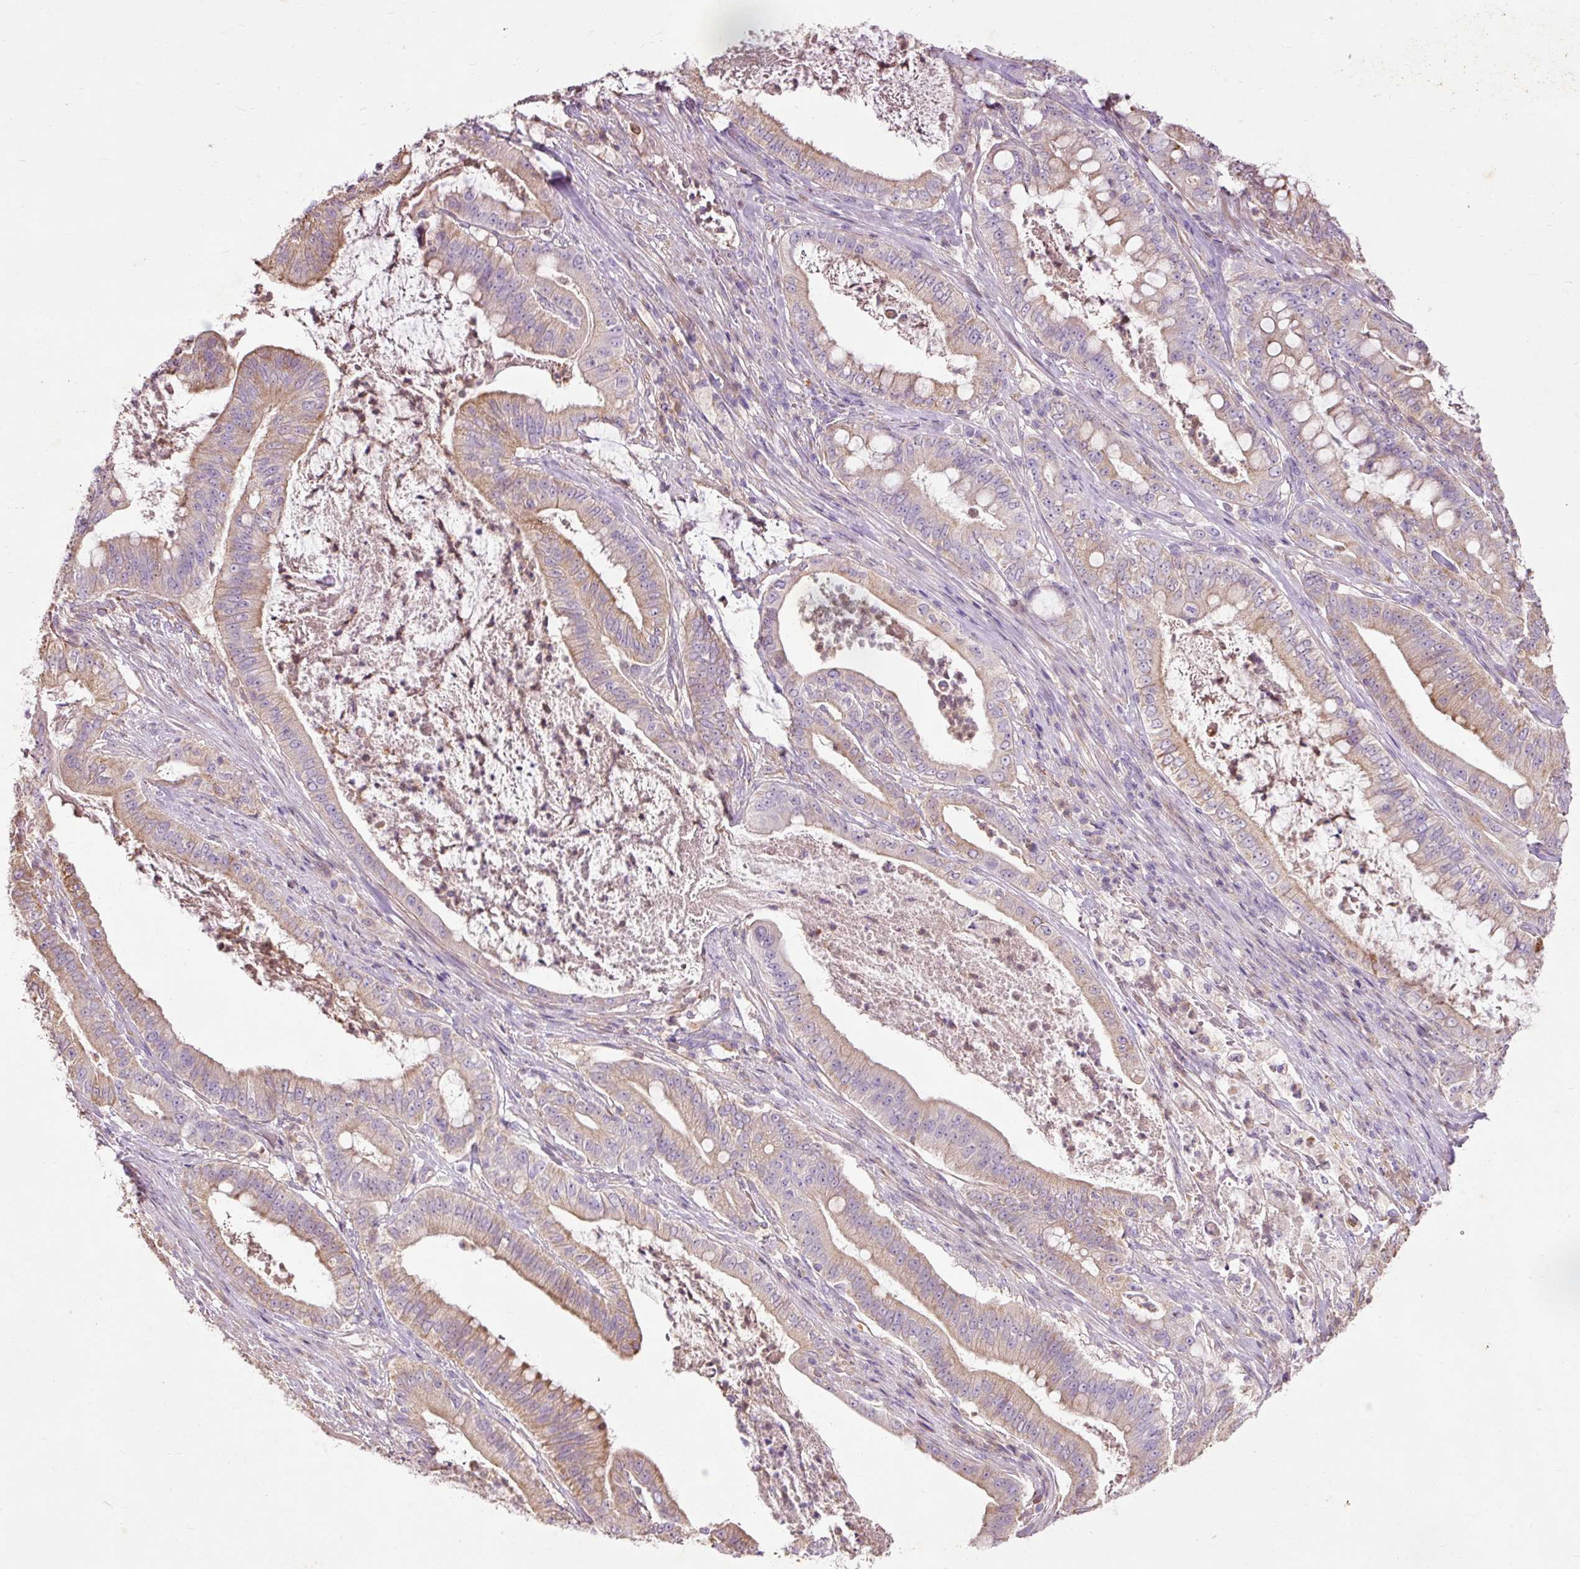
{"staining": {"intensity": "weak", "quantity": "25%-75%", "location": "cytoplasmic/membranous"}, "tissue": "pancreatic cancer", "cell_type": "Tumor cells", "image_type": "cancer", "snomed": [{"axis": "morphology", "description": "Adenocarcinoma, NOS"}, {"axis": "topography", "description": "Pancreas"}], "caption": "IHC of human pancreatic cancer (adenocarcinoma) exhibits low levels of weak cytoplasmic/membranous positivity in approximately 25%-75% of tumor cells. (IHC, brightfield microscopy, high magnification).", "gene": "PRDX5", "patient": {"sex": "male", "age": 71}}